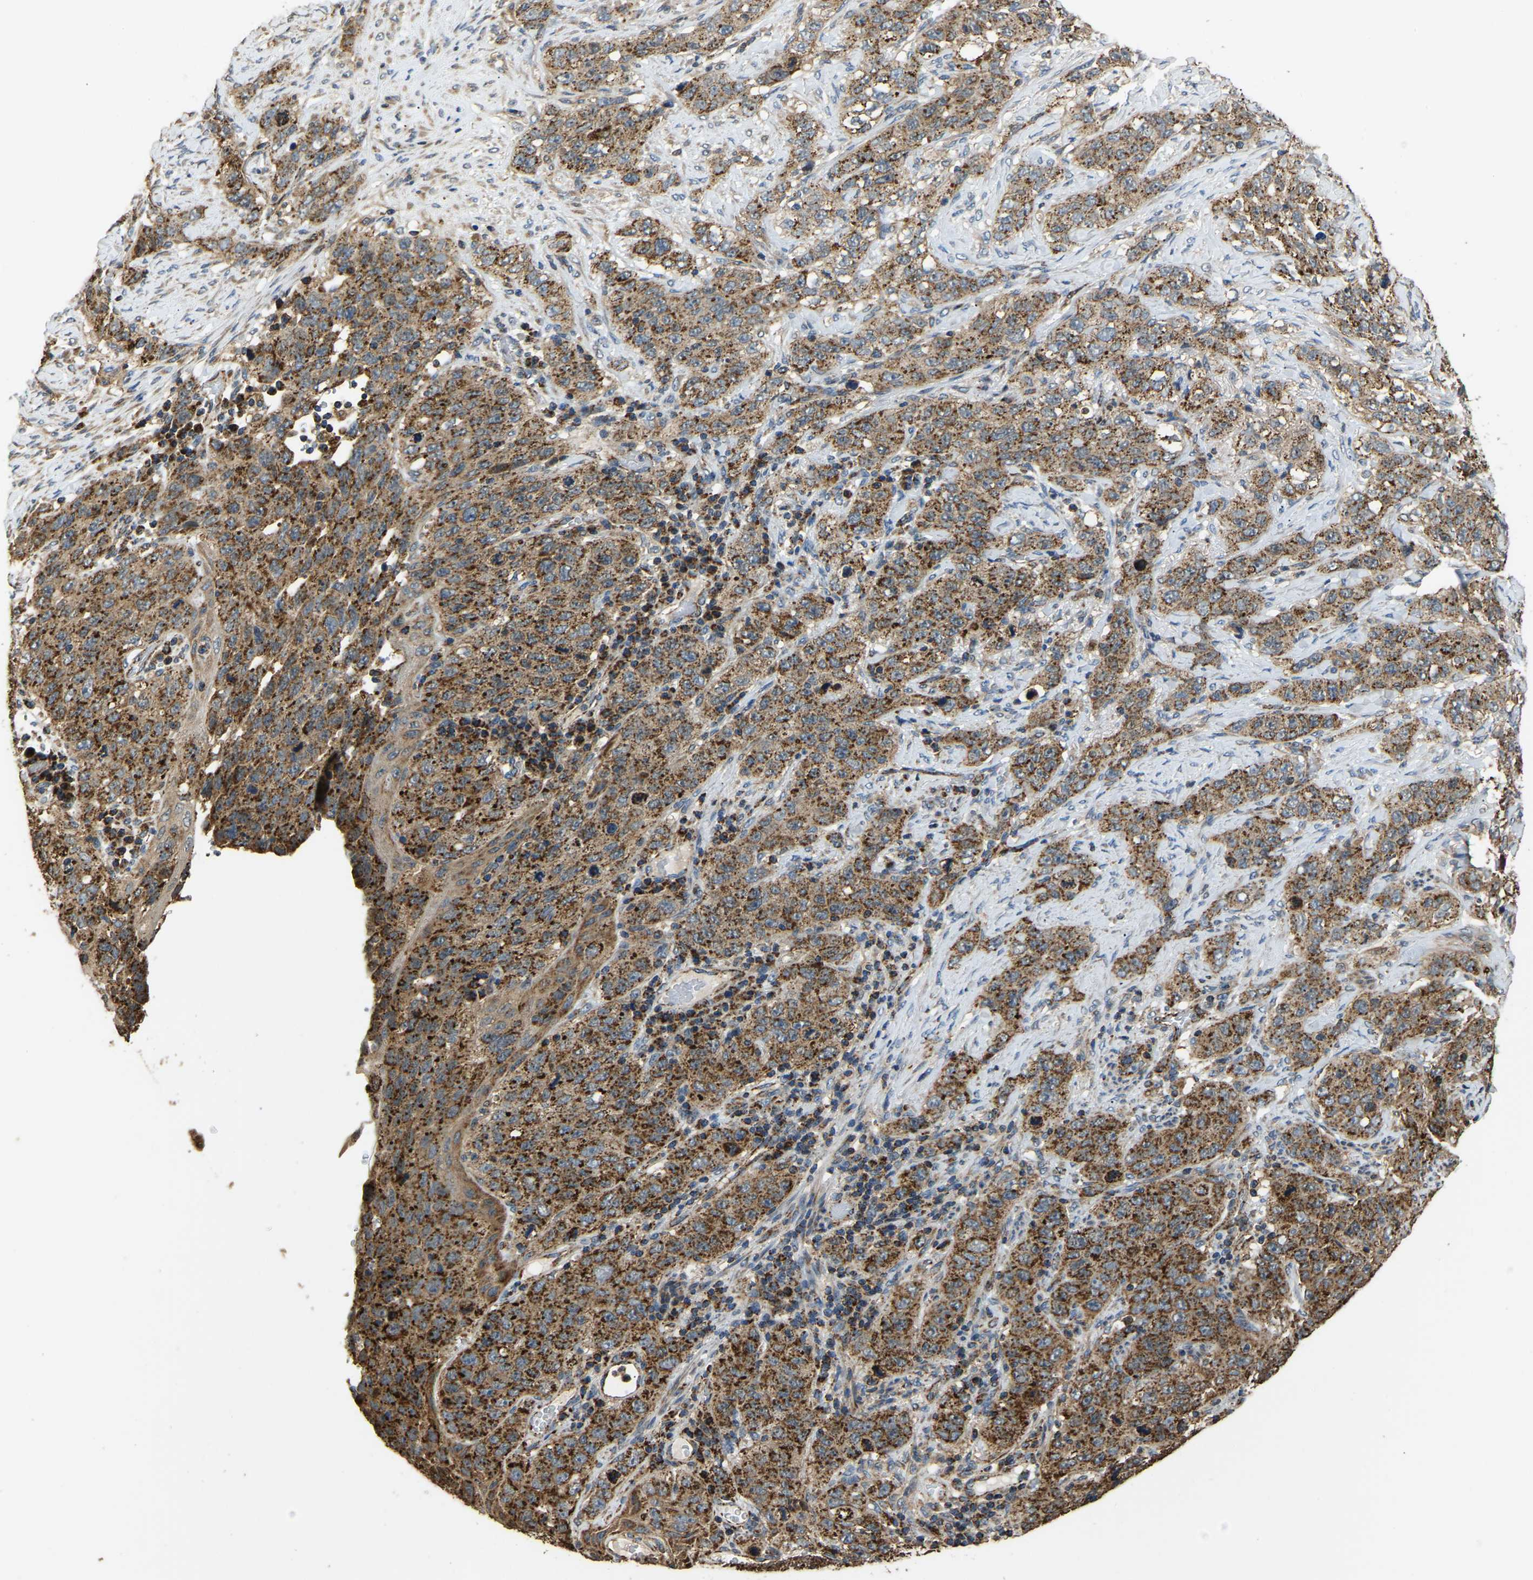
{"staining": {"intensity": "strong", "quantity": ">75%", "location": "cytoplasmic/membranous"}, "tissue": "stomach cancer", "cell_type": "Tumor cells", "image_type": "cancer", "snomed": [{"axis": "morphology", "description": "Adenocarcinoma, NOS"}, {"axis": "topography", "description": "Stomach"}], "caption": "Tumor cells exhibit high levels of strong cytoplasmic/membranous expression in approximately >75% of cells in human stomach adenocarcinoma. (IHC, brightfield microscopy, high magnification).", "gene": "TUFM", "patient": {"sex": "male", "age": 48}}